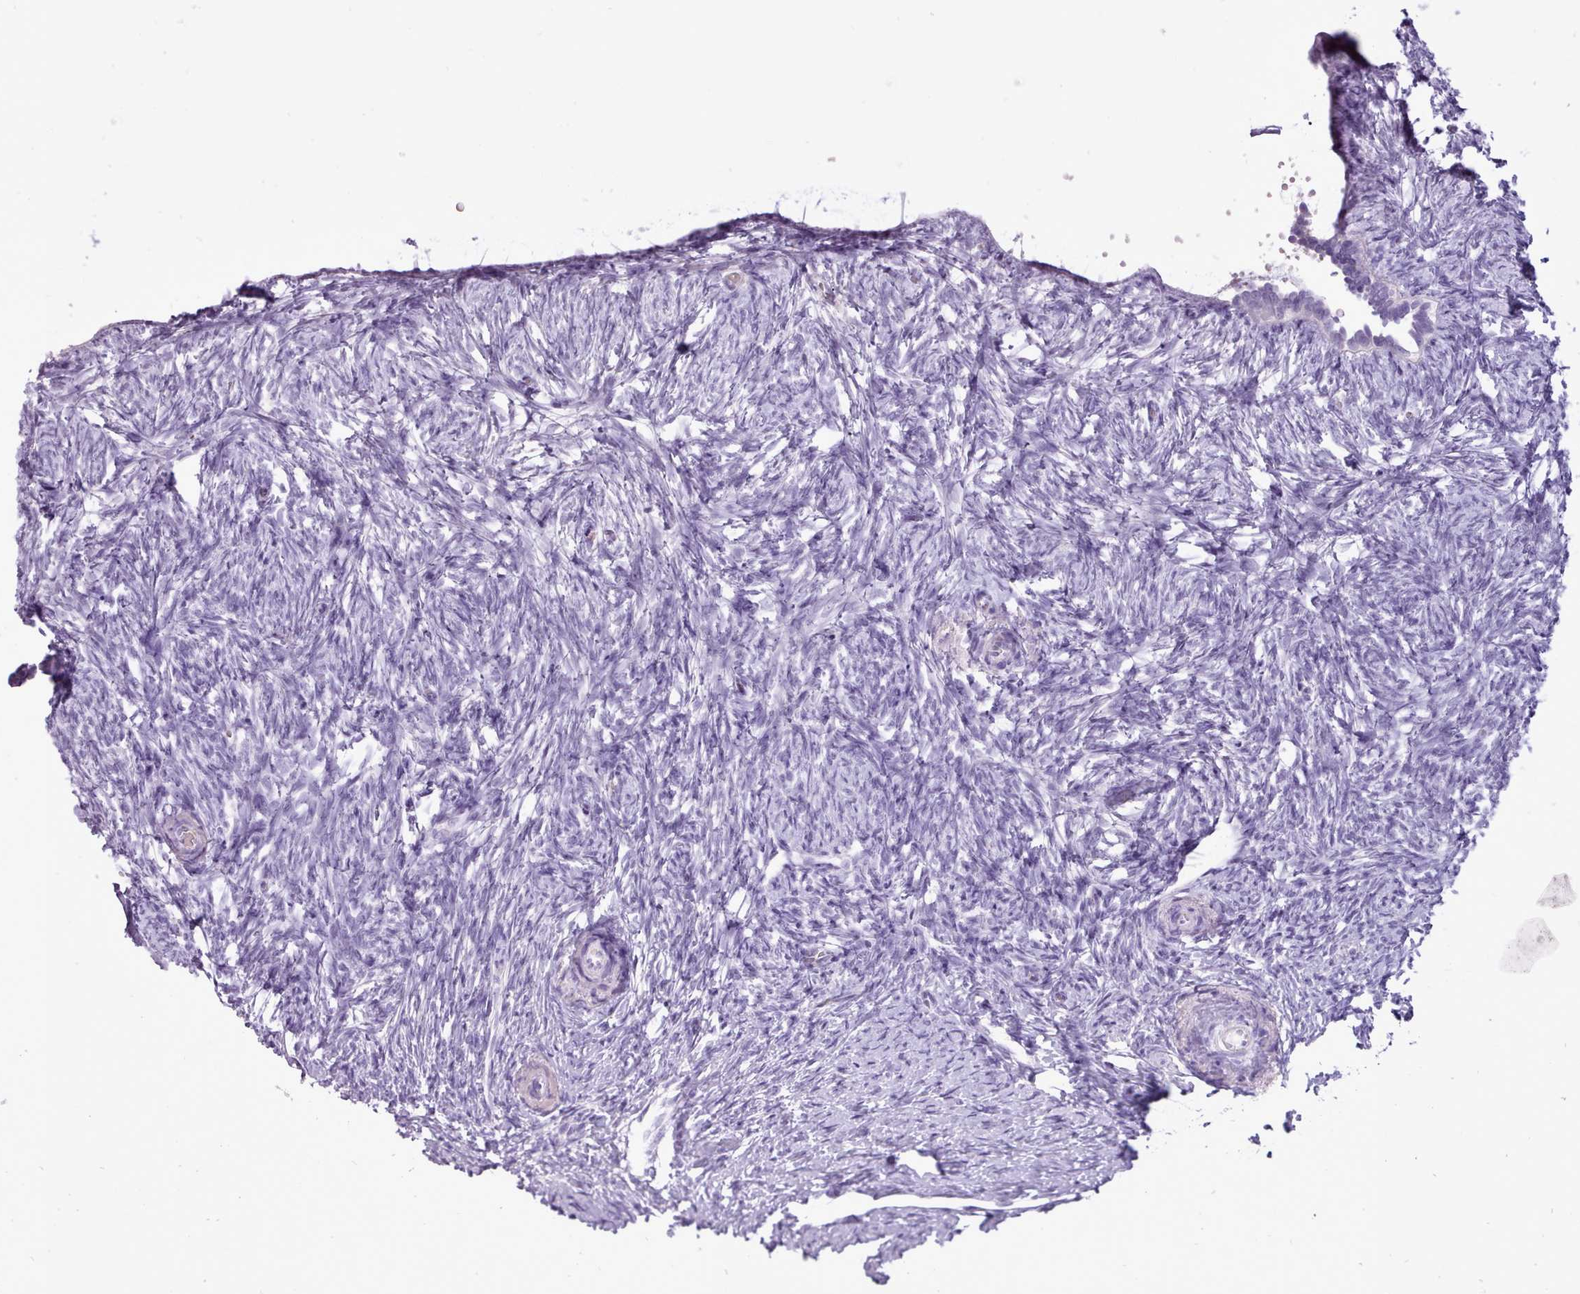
{"staining": {"intensity": "negative", "quantity": "none", "location": "none"}, "tissue": "ovary", "cell_type": "Ovarian stroma cells", "image_type": "normal", "snomed": [{"axis": "morphology", "description": "Normal tissue, NOS"}, {"axis": "topography", "description": "Ovary"}], "caption": "Protein analysis of normal ovary exhibits no significant positivity in ovarian stroma cells.", "gene": "ATRAID", "patient": {"sex": "female", "age": 51}}